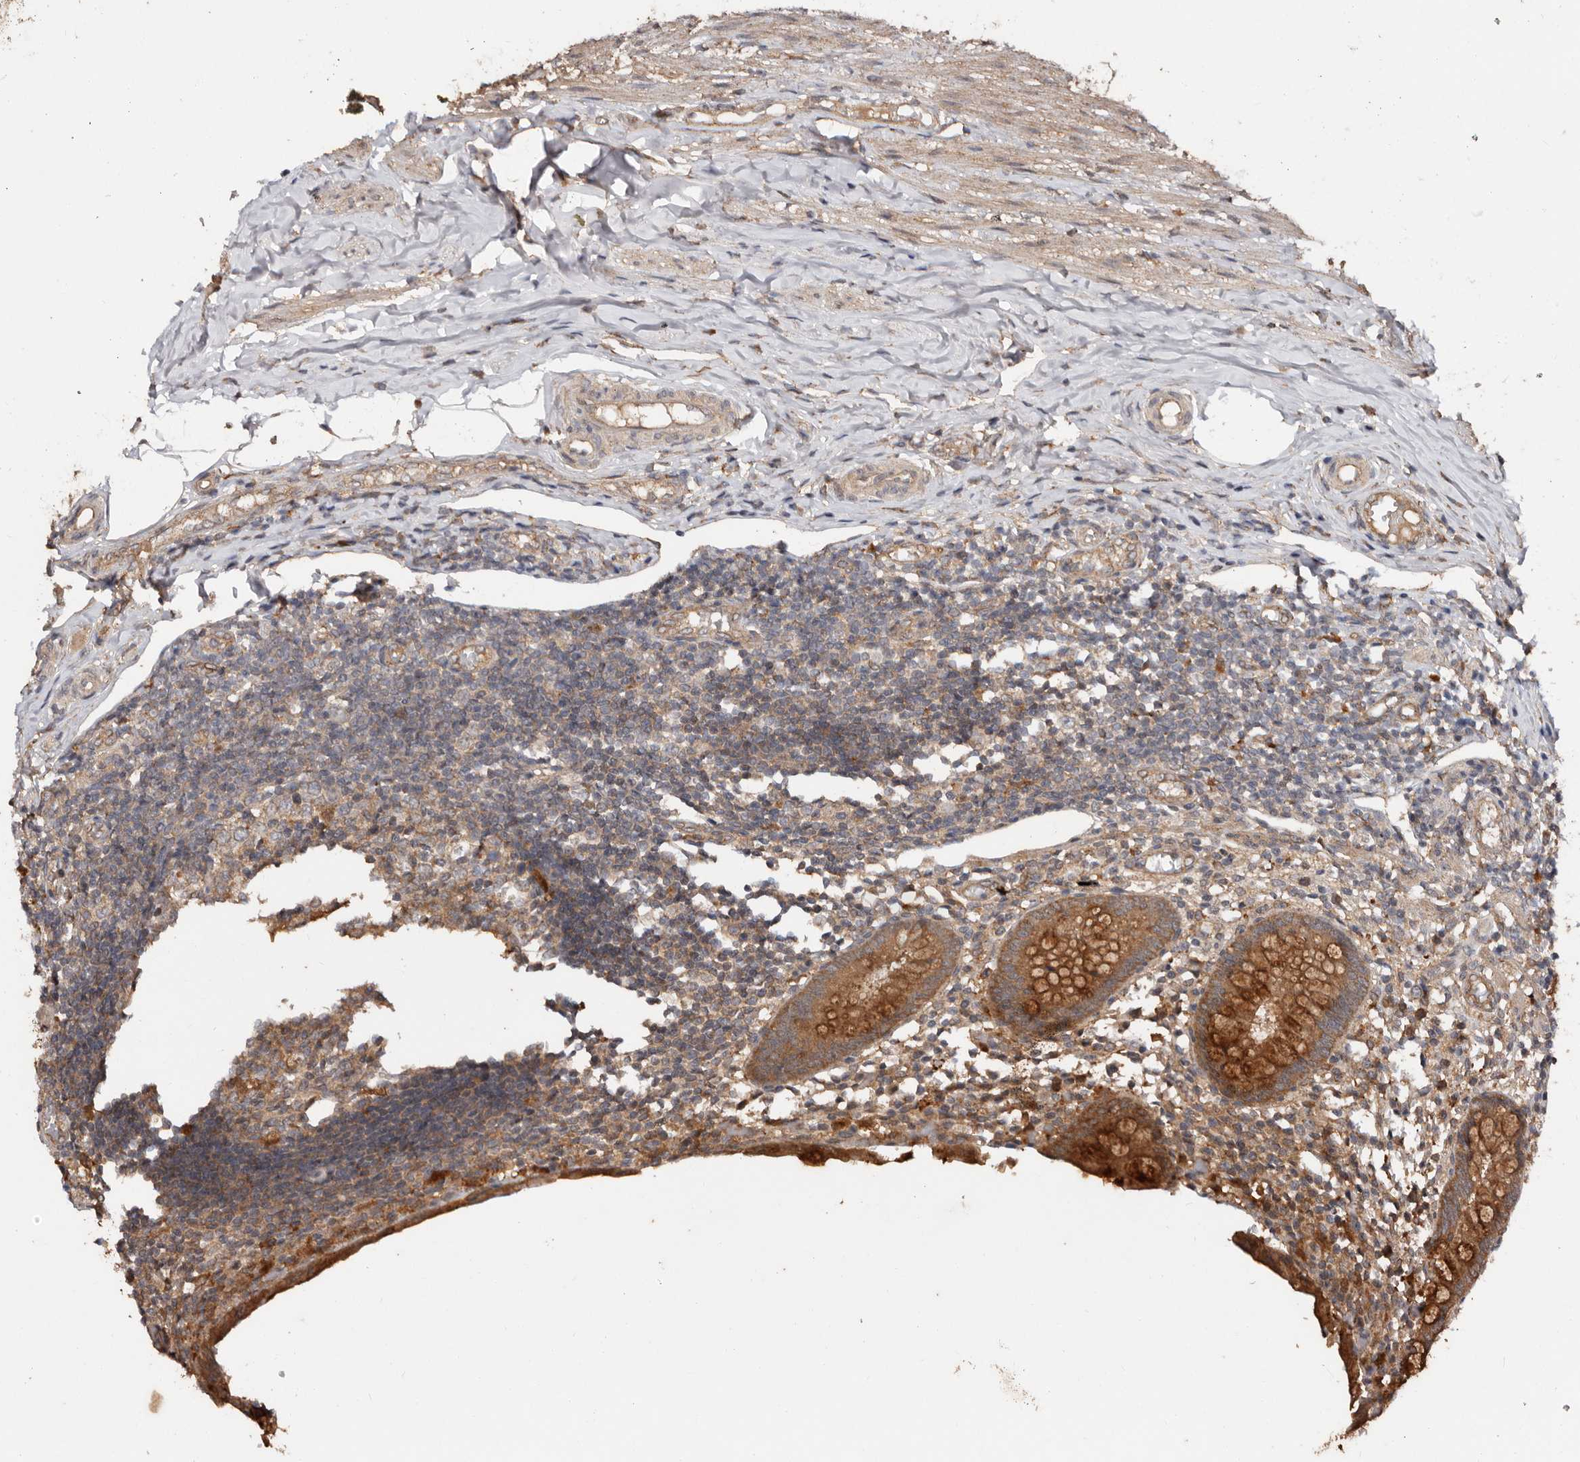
{"staining": {"intensity": "strong", "quantity": ">75%", "location": "cytoplasmic/membranous"}, "tissue": "appendix", "cell_type": "Glandular cells", "image_type": "normal", "snomed": [{"axis": "morphology", "description": "Normal tissue, NOS"}, {"axis": "topography", "description": "Appendix"}], "caption": "Protein expression analysis of unremarkable appendix displays strong cytoplasmic/membranous positivity in approximately >75% of glandular cells.", "gene": "RSPO2", "patient": {"sex": "female", "age": 17}}